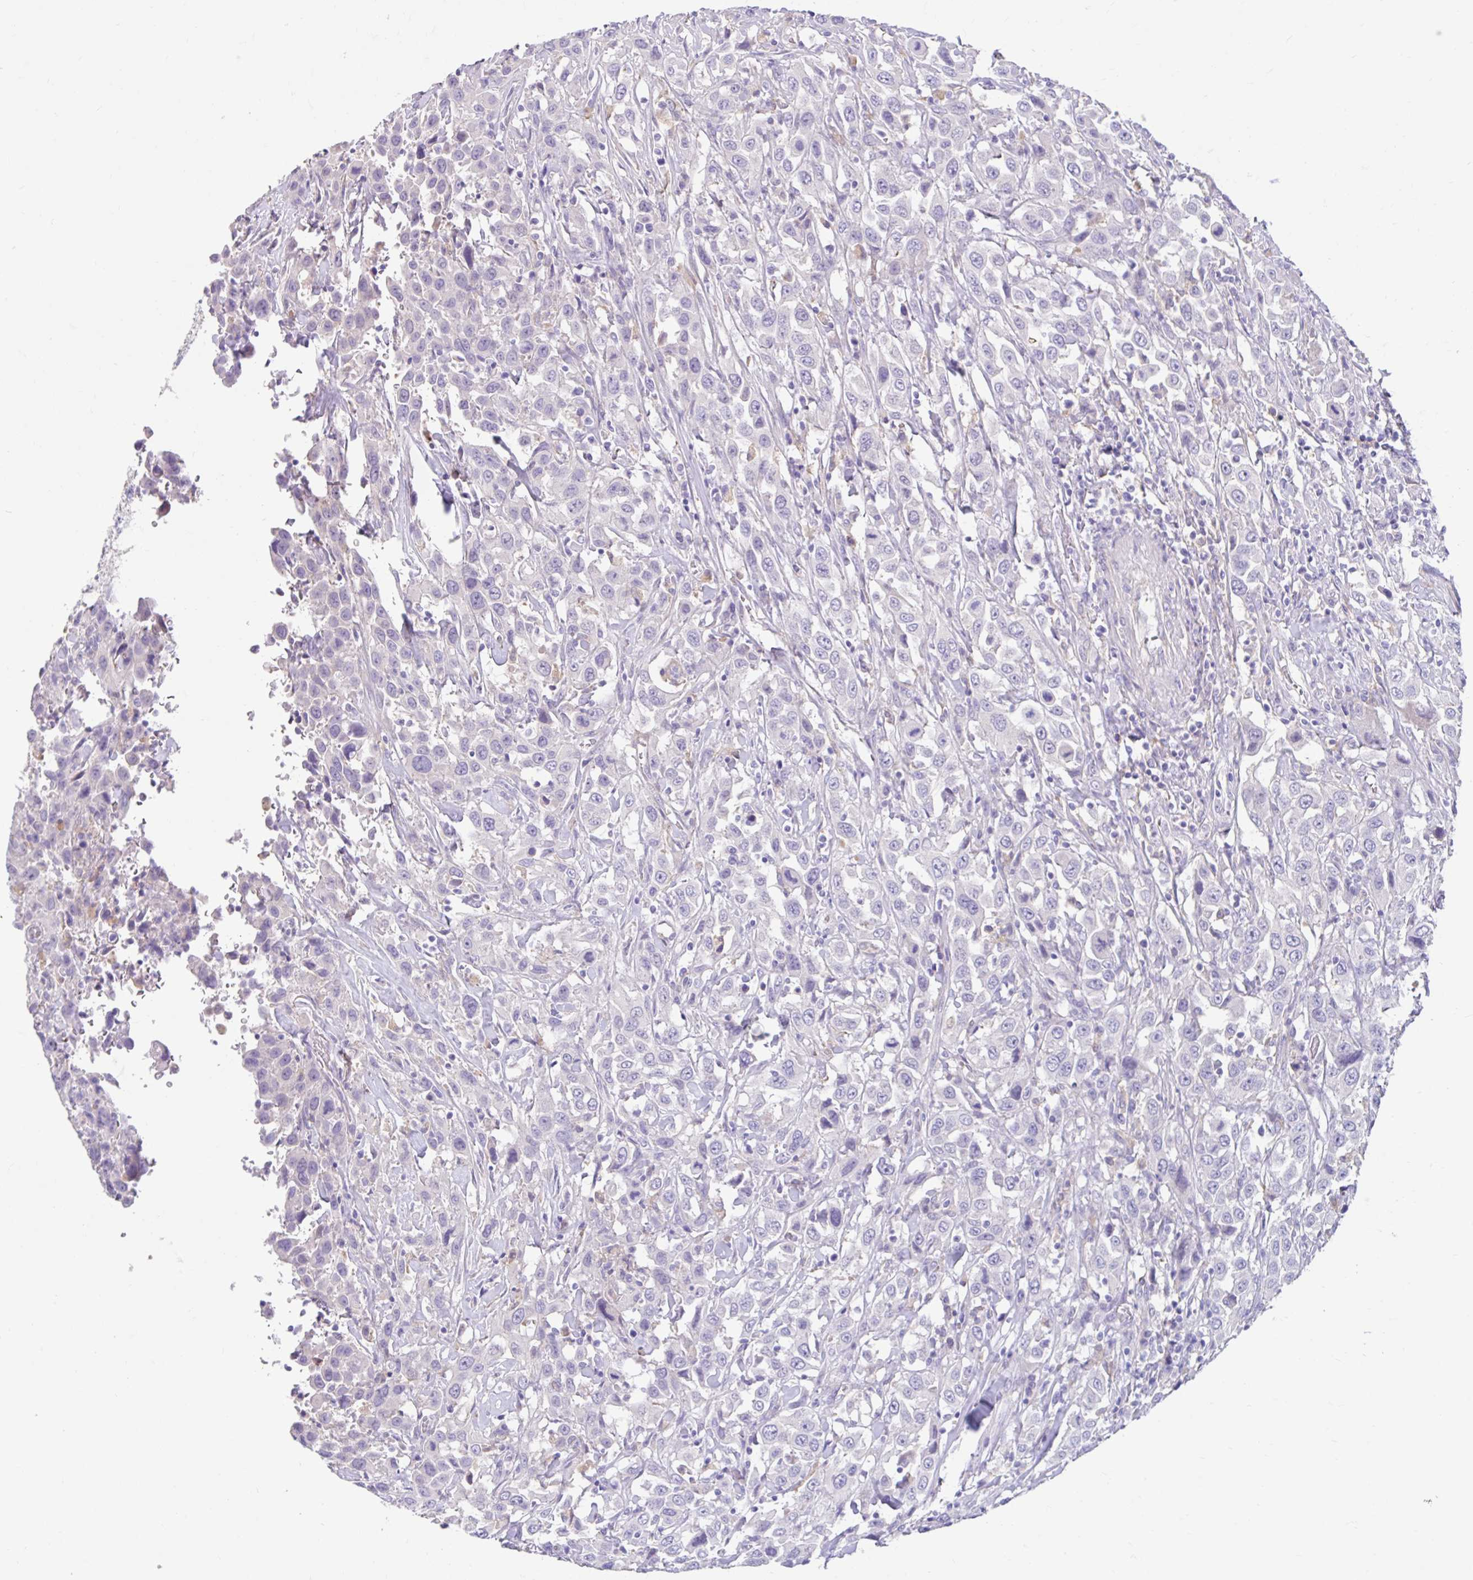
{"staining": {"intensity": "negative", "quantity": "none", "location": "none"}, "tissue": "urothelial cancer", "cell_type": "Tumor cells", "image_type": "cancer", "snomed": [{"axis": "morphology", "description": "Urothelial carcinoma, High grade"}, {"axis": "topography", "description": "Urinary bladder"}], "caption": "Tumor cells are negative for brown protein staining in urothelial cancer.", "gene": "ZNF33A", "patient": {"sex": "male", "age": 61}}